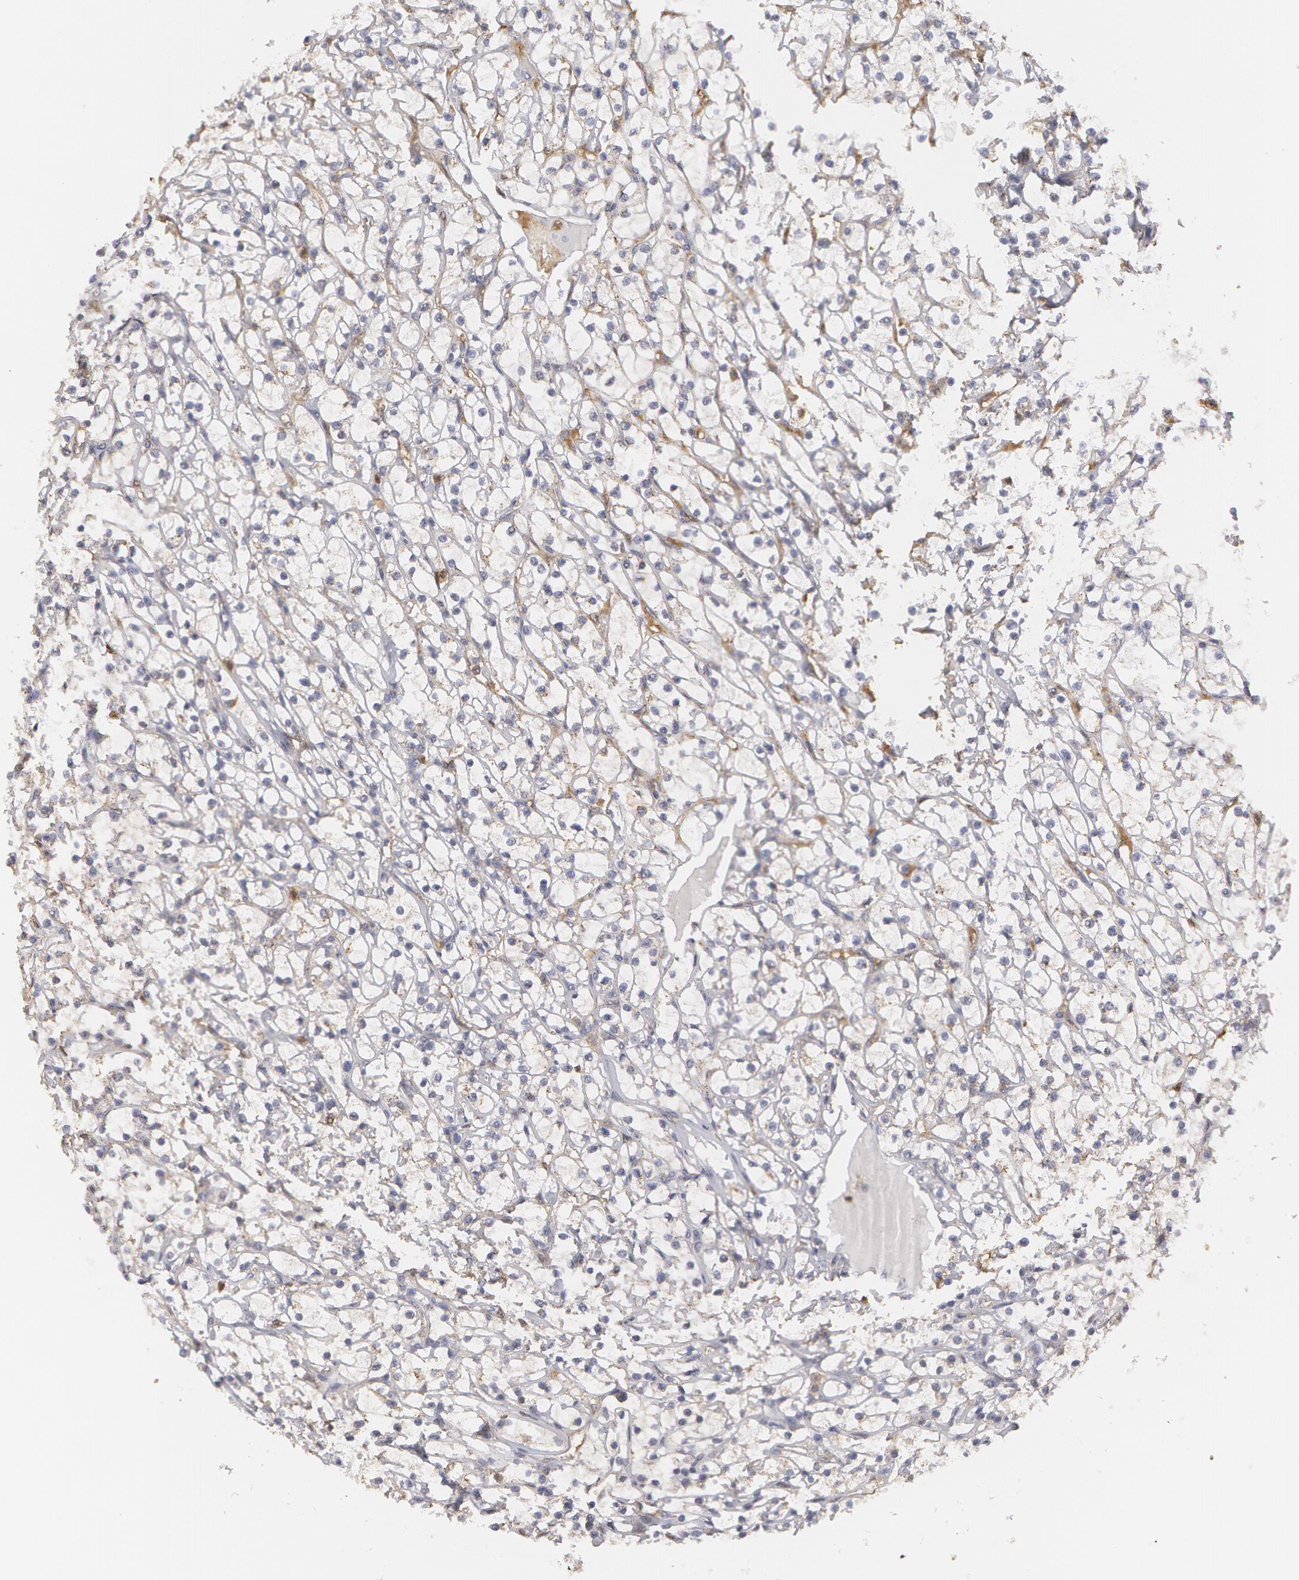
{"staining": {"intensity": "weak", "quantity": "25%-75%", "location": "cytoplasmic/membranous"}, "tissue": "renal cancer", "cell_type": "Tumor cells", "image_type": "cancer", "snomed": [{"axis": "morphology", "description": "Adenocarcinoma, NOS"}, {"axis": "topography", "description": "Kidney"}], "caption": "Immunohistochemistry (IHC) of renal cancer demonstrates low levels of weak cytoplasmic/membranous positivity in about 25%-75% of tumor cells.", "gene": "CAT", "patient": {"sex": "female", "age": 73}}